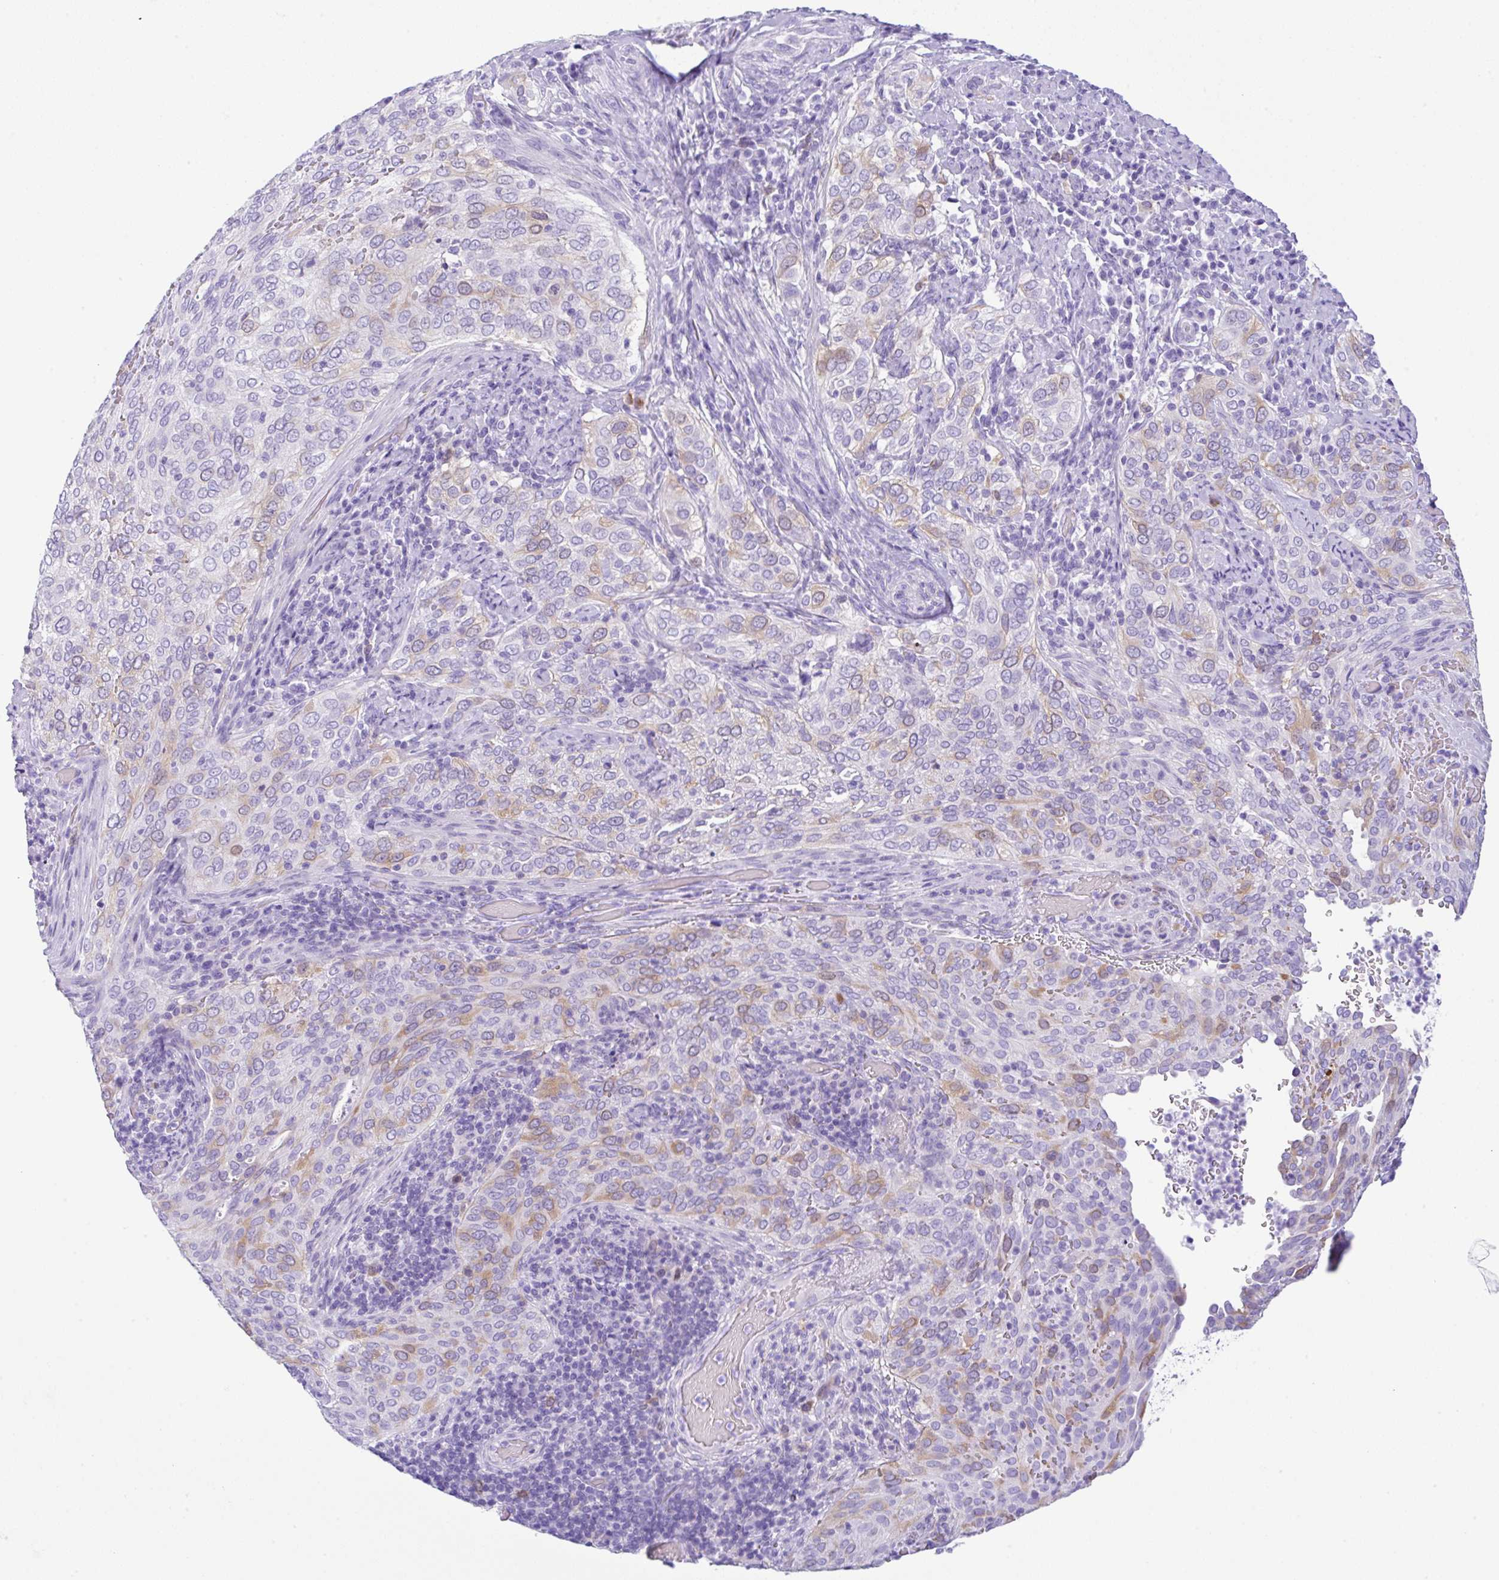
{"staining": {"intensity": "weak", "quantity": "<25%", "location": "cytoplasmic/membranous"}, "tissue": "cervical cancer", "cell_type": "Tumor cells", "image_type": "cancer", "snomed": [{"axis": "morphology", "description": "Squamous cell carcinoma, NOS"}, {"axis": "topography", "description": "Cervix"}], "caption": "This histopathology image is of cervical cancer (squamous cell carcinoma) stained with immunohistochemistry to label a protein in brown with the nuclei are counter-stained blue. There is no positivity in tumor cells.", "gene": "RRM2", "patient": {"sex": "female", "age": 38}}